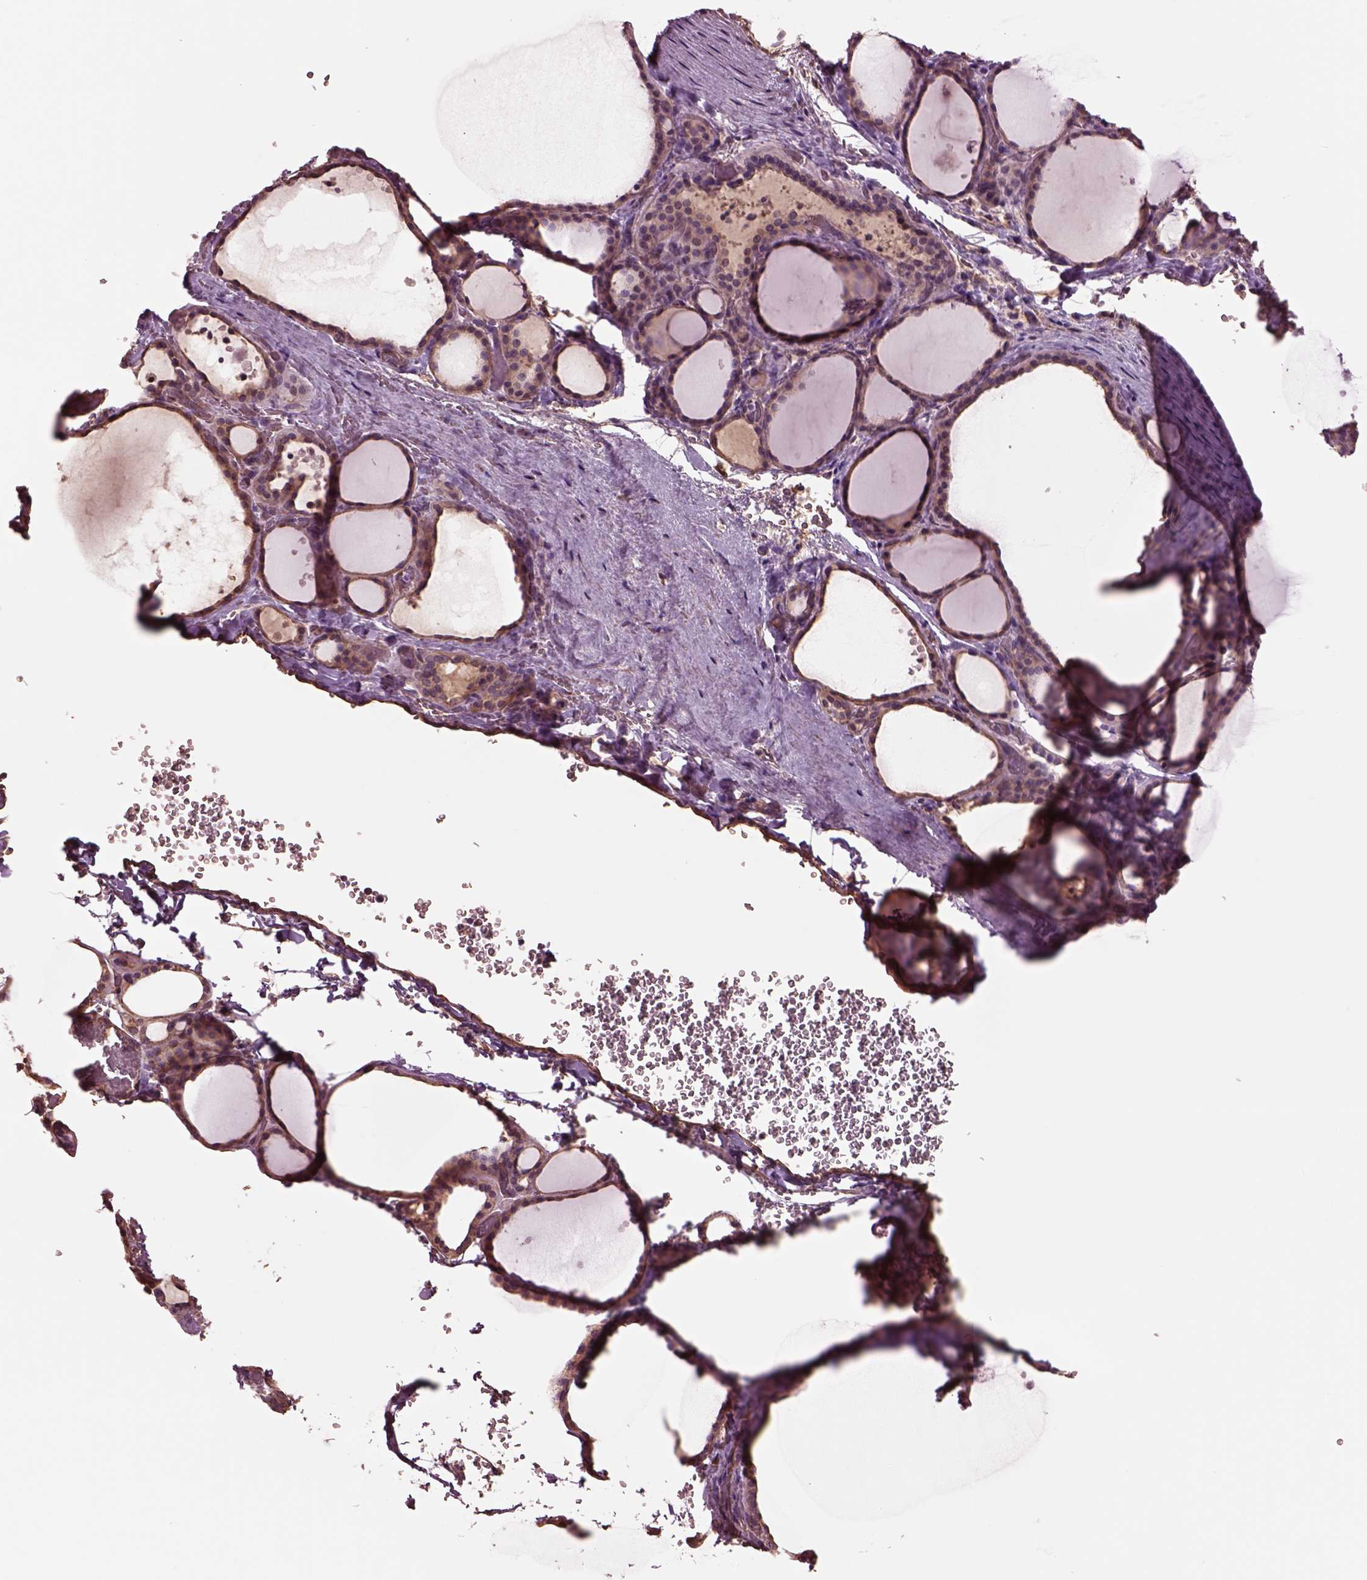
{"staining": {"intensity": "weak", "quantity": "25%-75%", "location": "cytoplasmic/membranous"}, "tissue": "thyroid gland", "cell_type": "Glandular cells", "image_type": "normal", "snomed": [{"axis": "morphology", "description": "Normal tissue, NOS"}, {"axis": "topography", "description": "Thyroid gland"}], "caption": "Thyroid gland stained with a protein marker demonstrates weak staining in glandular cells.", "gene": "HTR1B", "patient": {"sex": "female", "age": 36}}